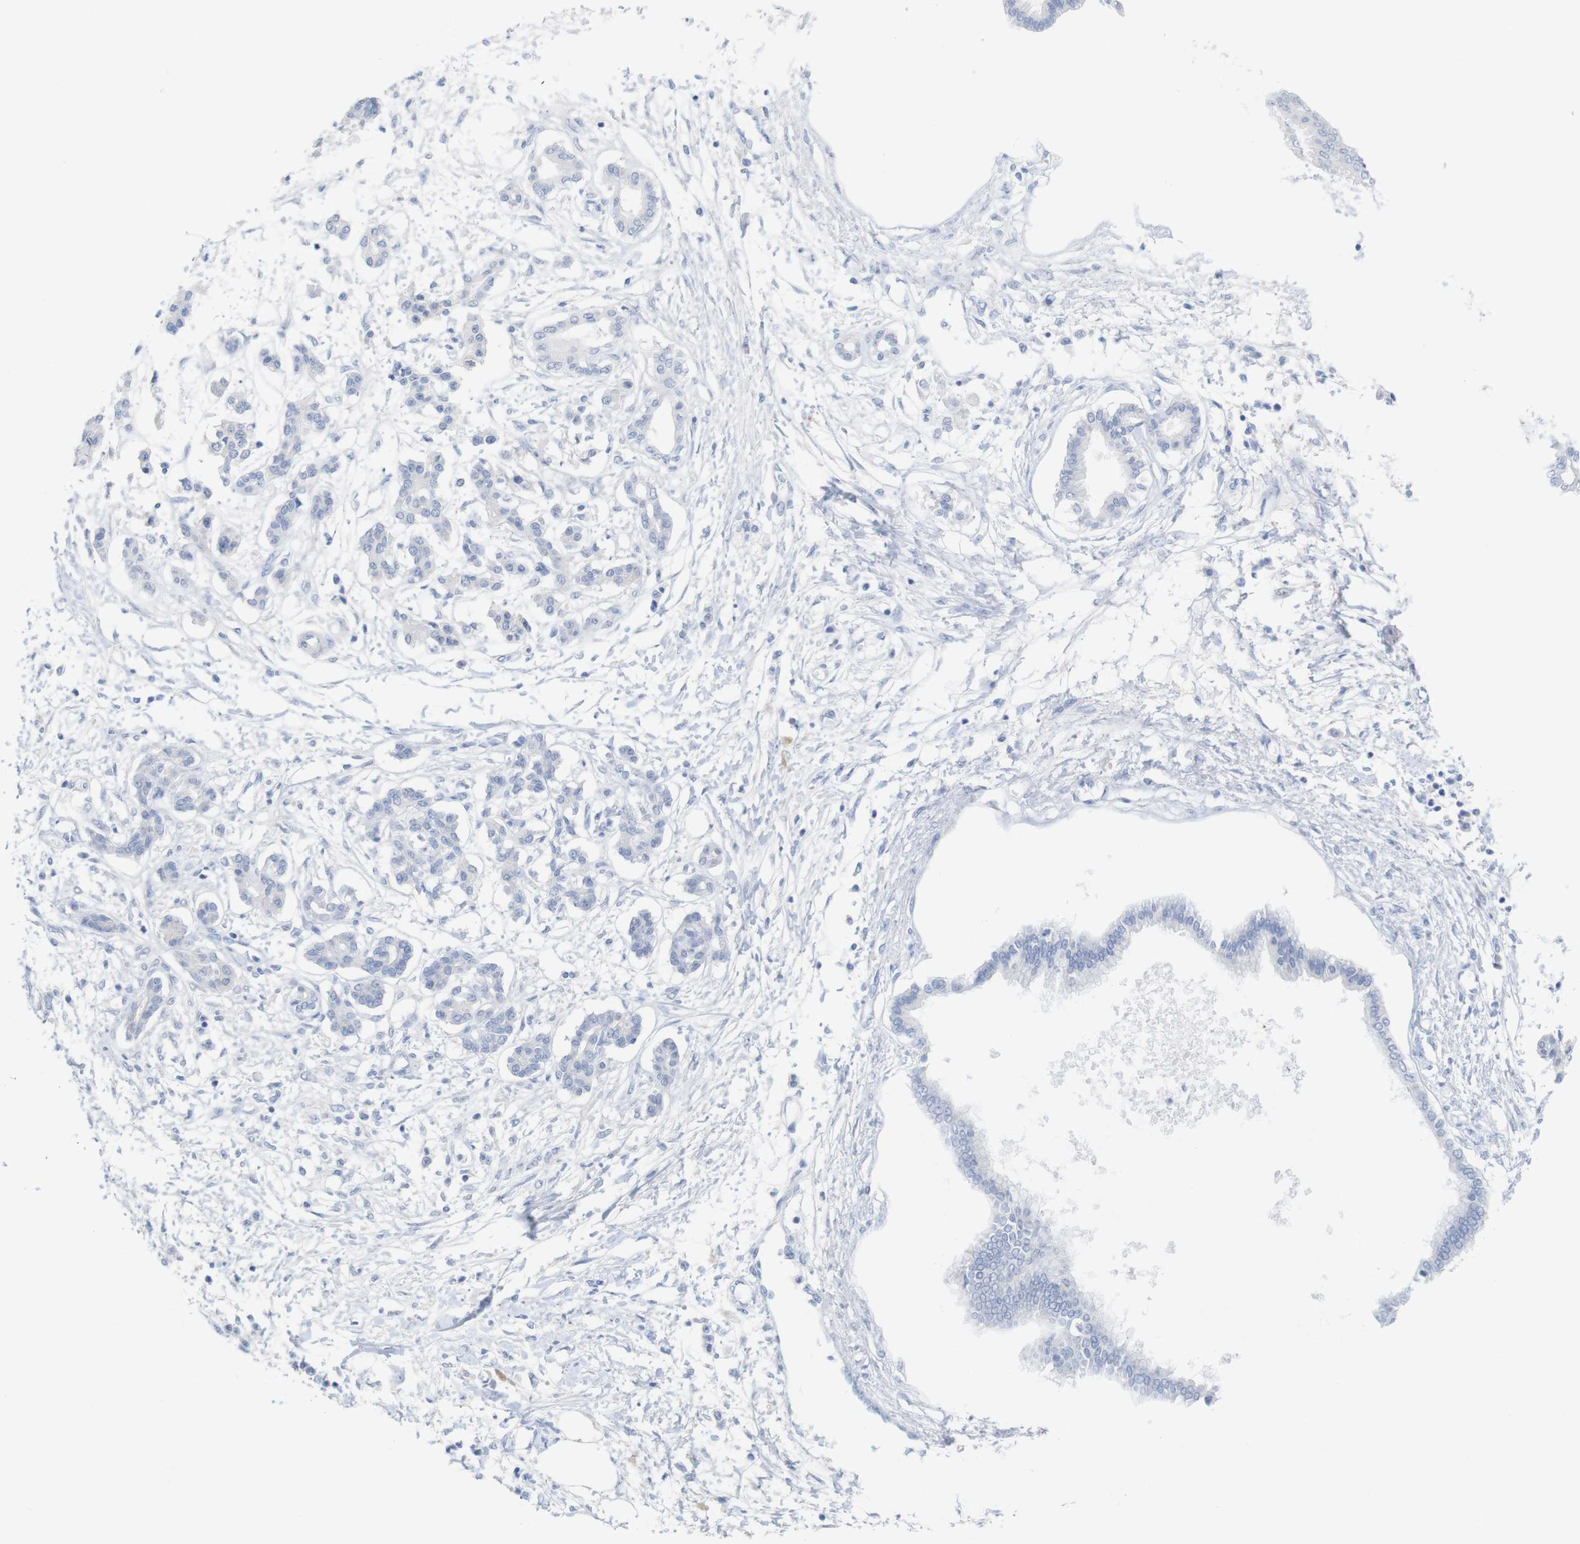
{"staining": {"intensity": "negative", "quantity": "none", "location": "none"}, "tissue": "pancreatic cancer", "cell_type": "Tumor cells", "image_type": "cancer", "snomed": [{"axis": "morphology", "description": "Adenocarcinoma, NOS"}, {"axis": "topography", "description": "Pancreas"}], "caption": "Tumor cells are negative for protein expression in human pancreatic cancer.", "gene": "PNMA1", "patient": {"sex": "male", "age": 56}}